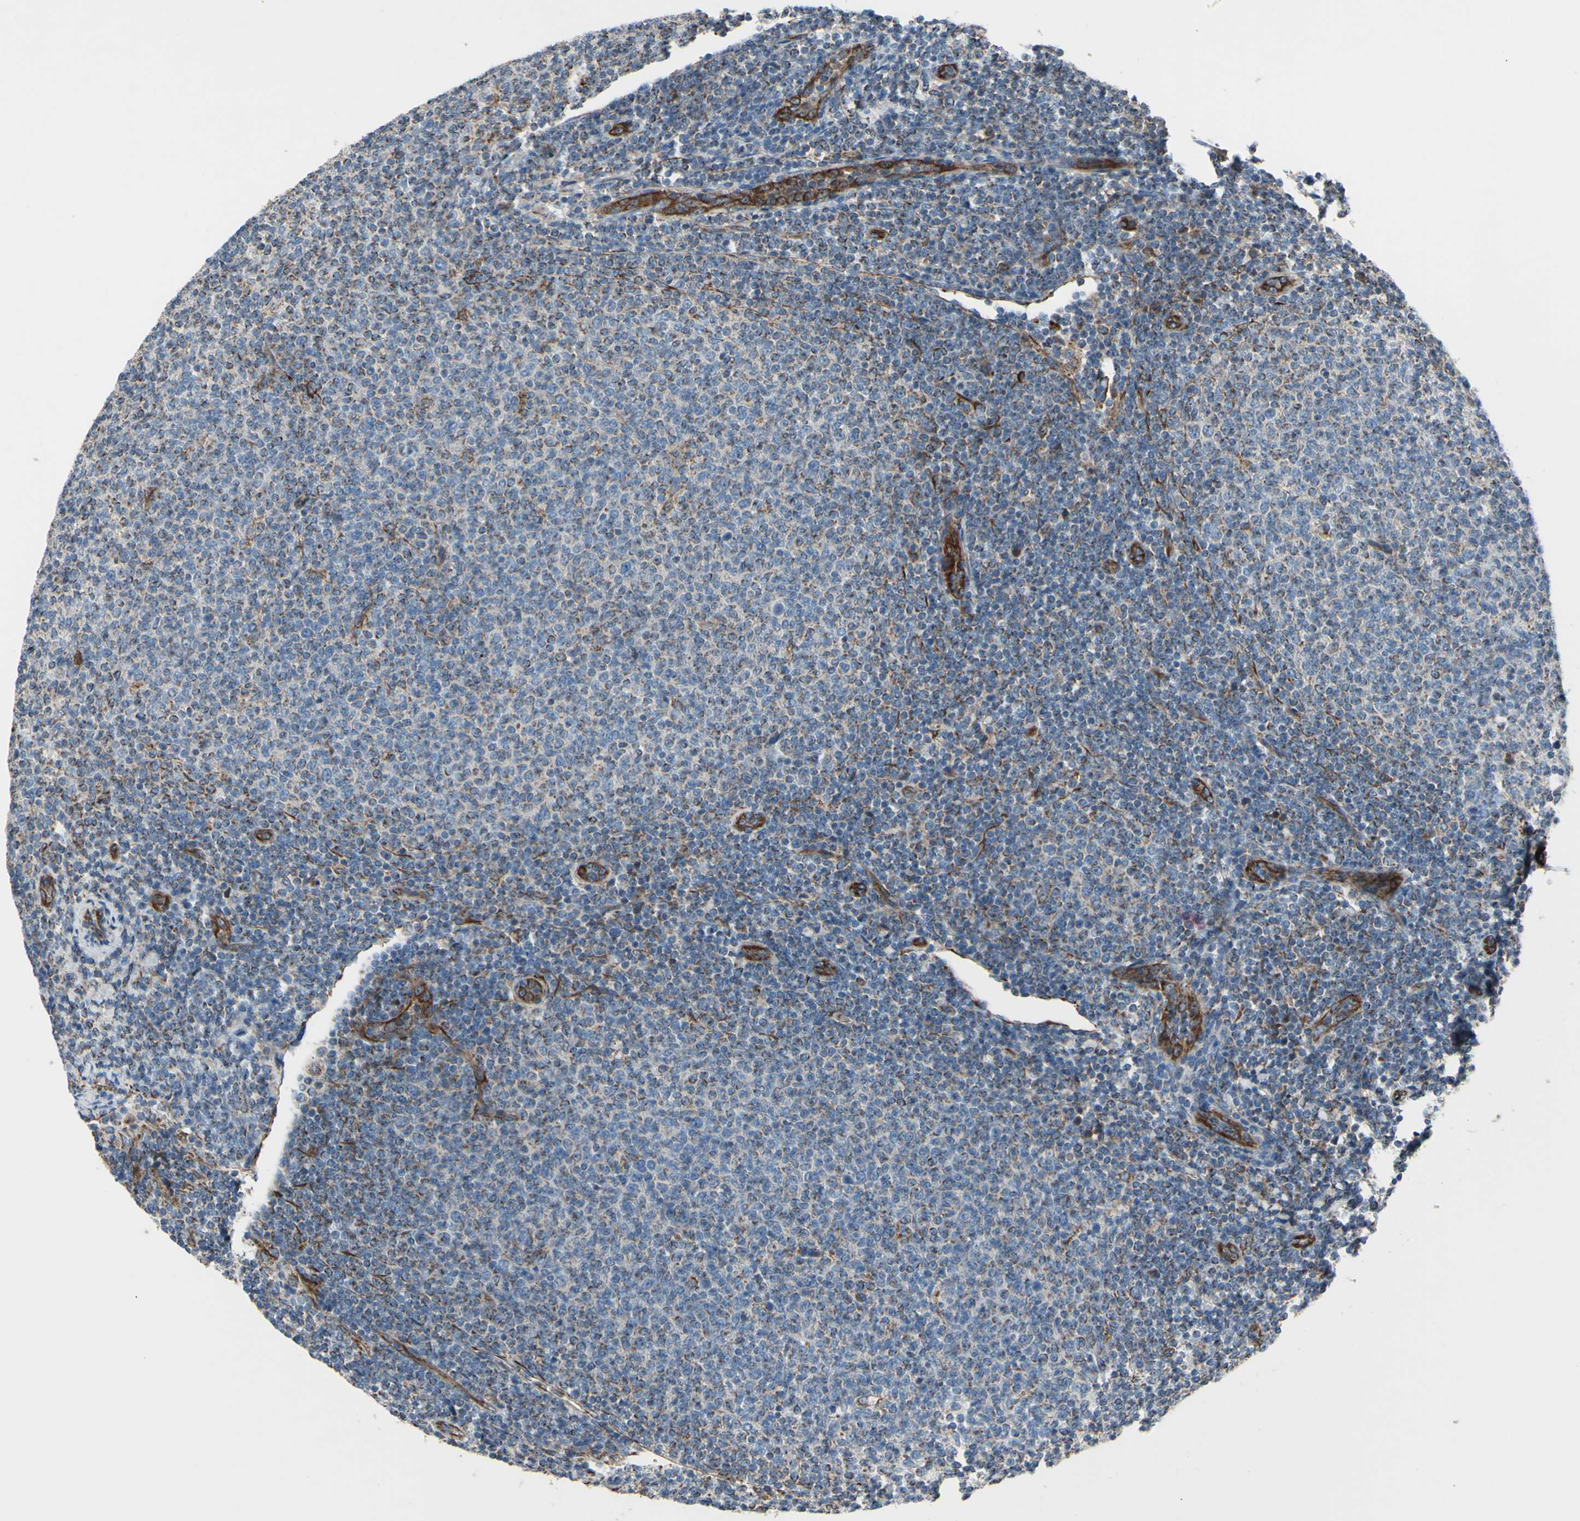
{"staining": {"intensity": "weak", "quantity": "25%-75%", "location": "cytoplasmic/membranous"}, "tissue": "lymphoma", "cell_type": "Tumor cells", "image_type": "cancer", "snomed": [{"axis": "morphology", "description": "Malignant lymphoma, non-Hodgkin's type, Low grade"}, {"axis": "topography", "description": "Lymph node"}], "caption": "Tumor cells reveal low levels of weak cytoplasmic/membranous positivity in approximately 25%-75% of cells in malignant lymphoma, non-Hodgkin's type (low-grade).", "gene": "EMC7", "patient": {"sex": "male", "age": 66}}